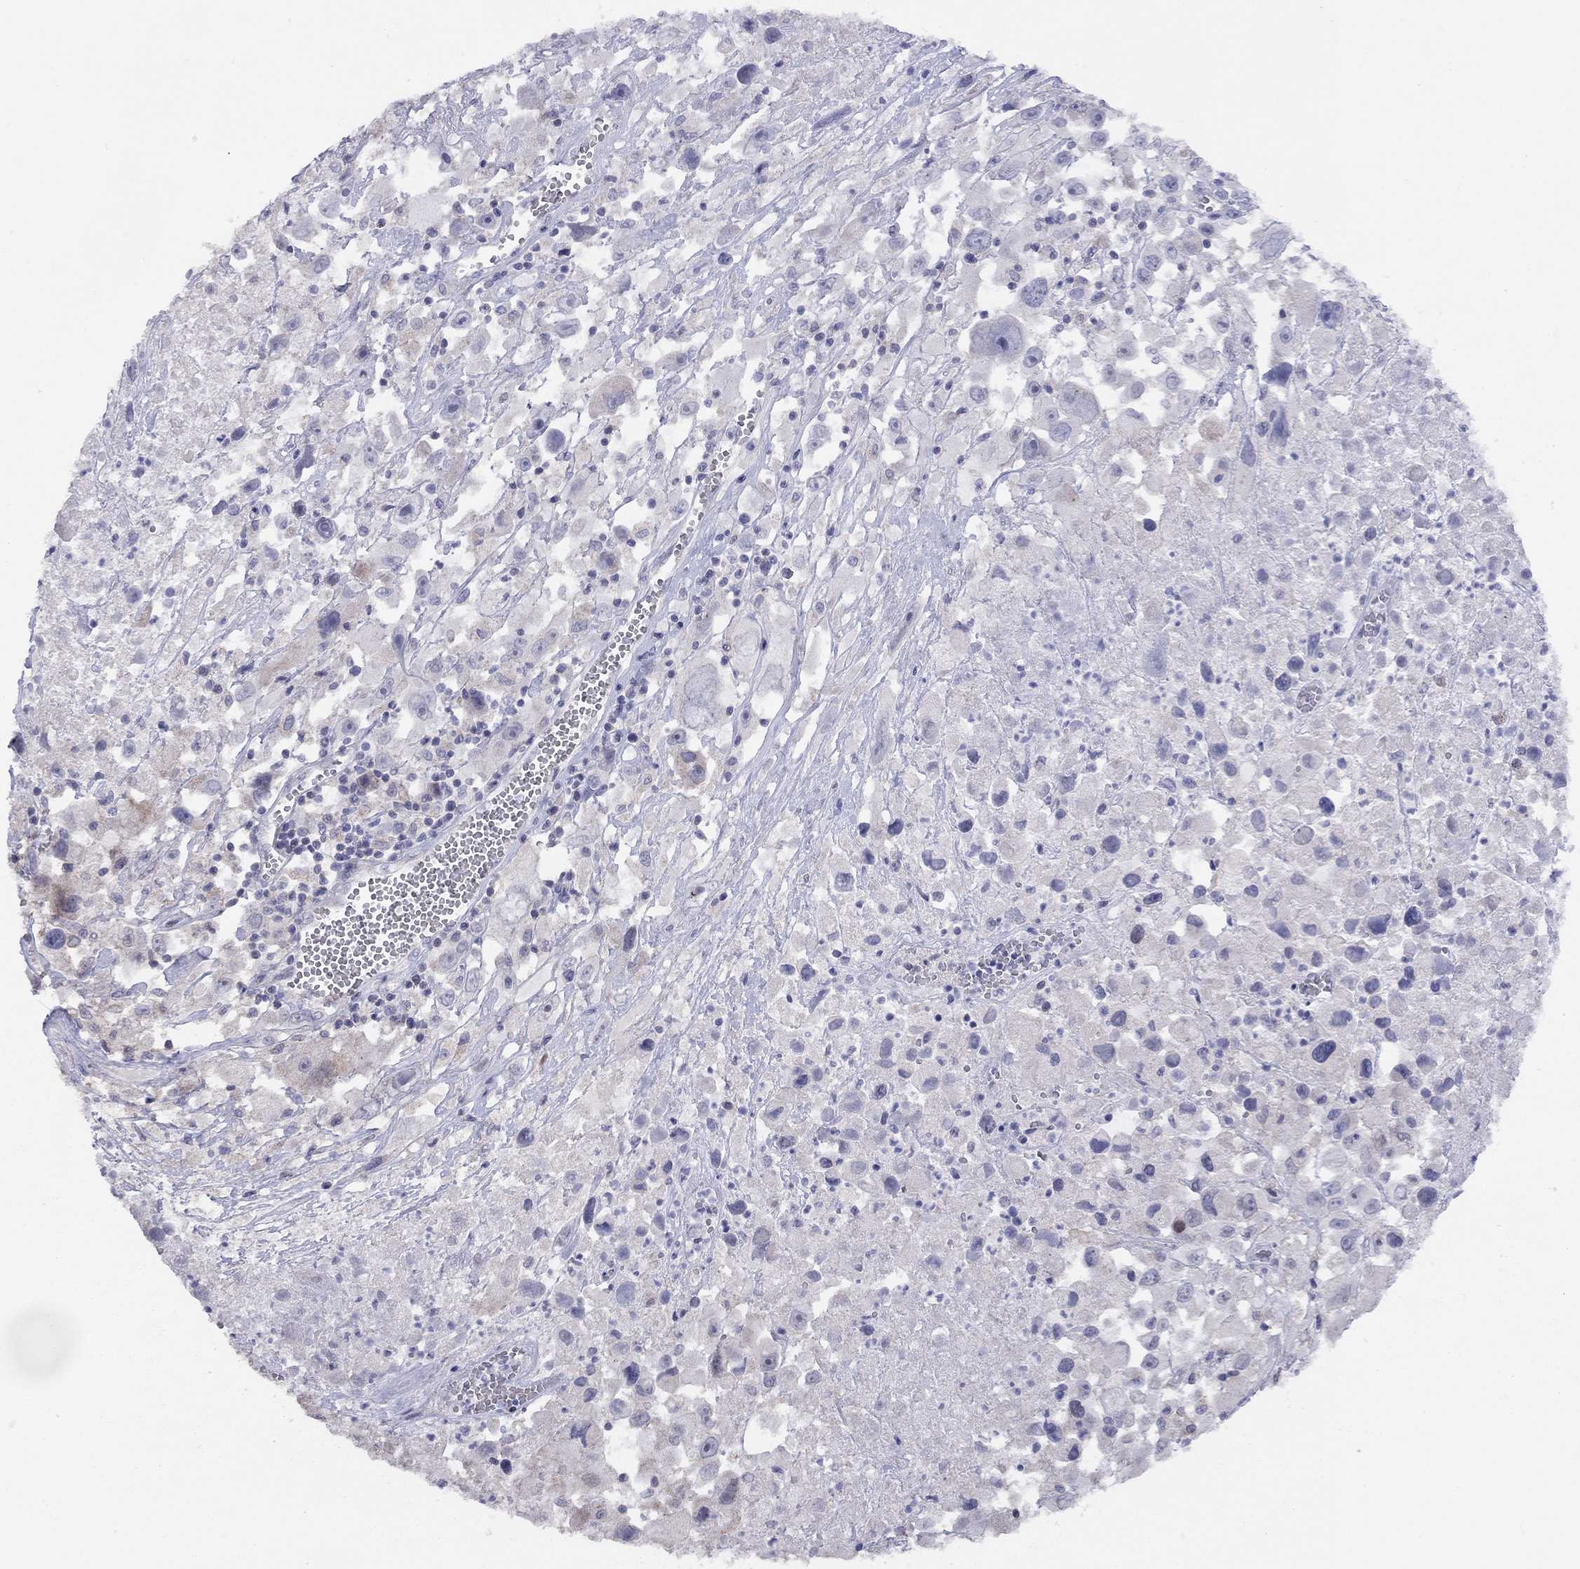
{"staining": {"intensity": "negative", "quantity": "none", "location": "none"}, "tissue": "melanoma", "cell_type": "Tumor cells", "image_type": "cancer", "snomed": [{"axis": "morphology", "description": "Malignant melanoma, Metastatic site"}, {"axis": "topography", "description": "Soft tissue"}], "caption": "This is a micrograph of immunohistochemistry (IHC) staining of melanoma, which shows no positivity in tumor cells.", "gene": "SYTL2", "patient": {"sex": "male", "age": 50}}